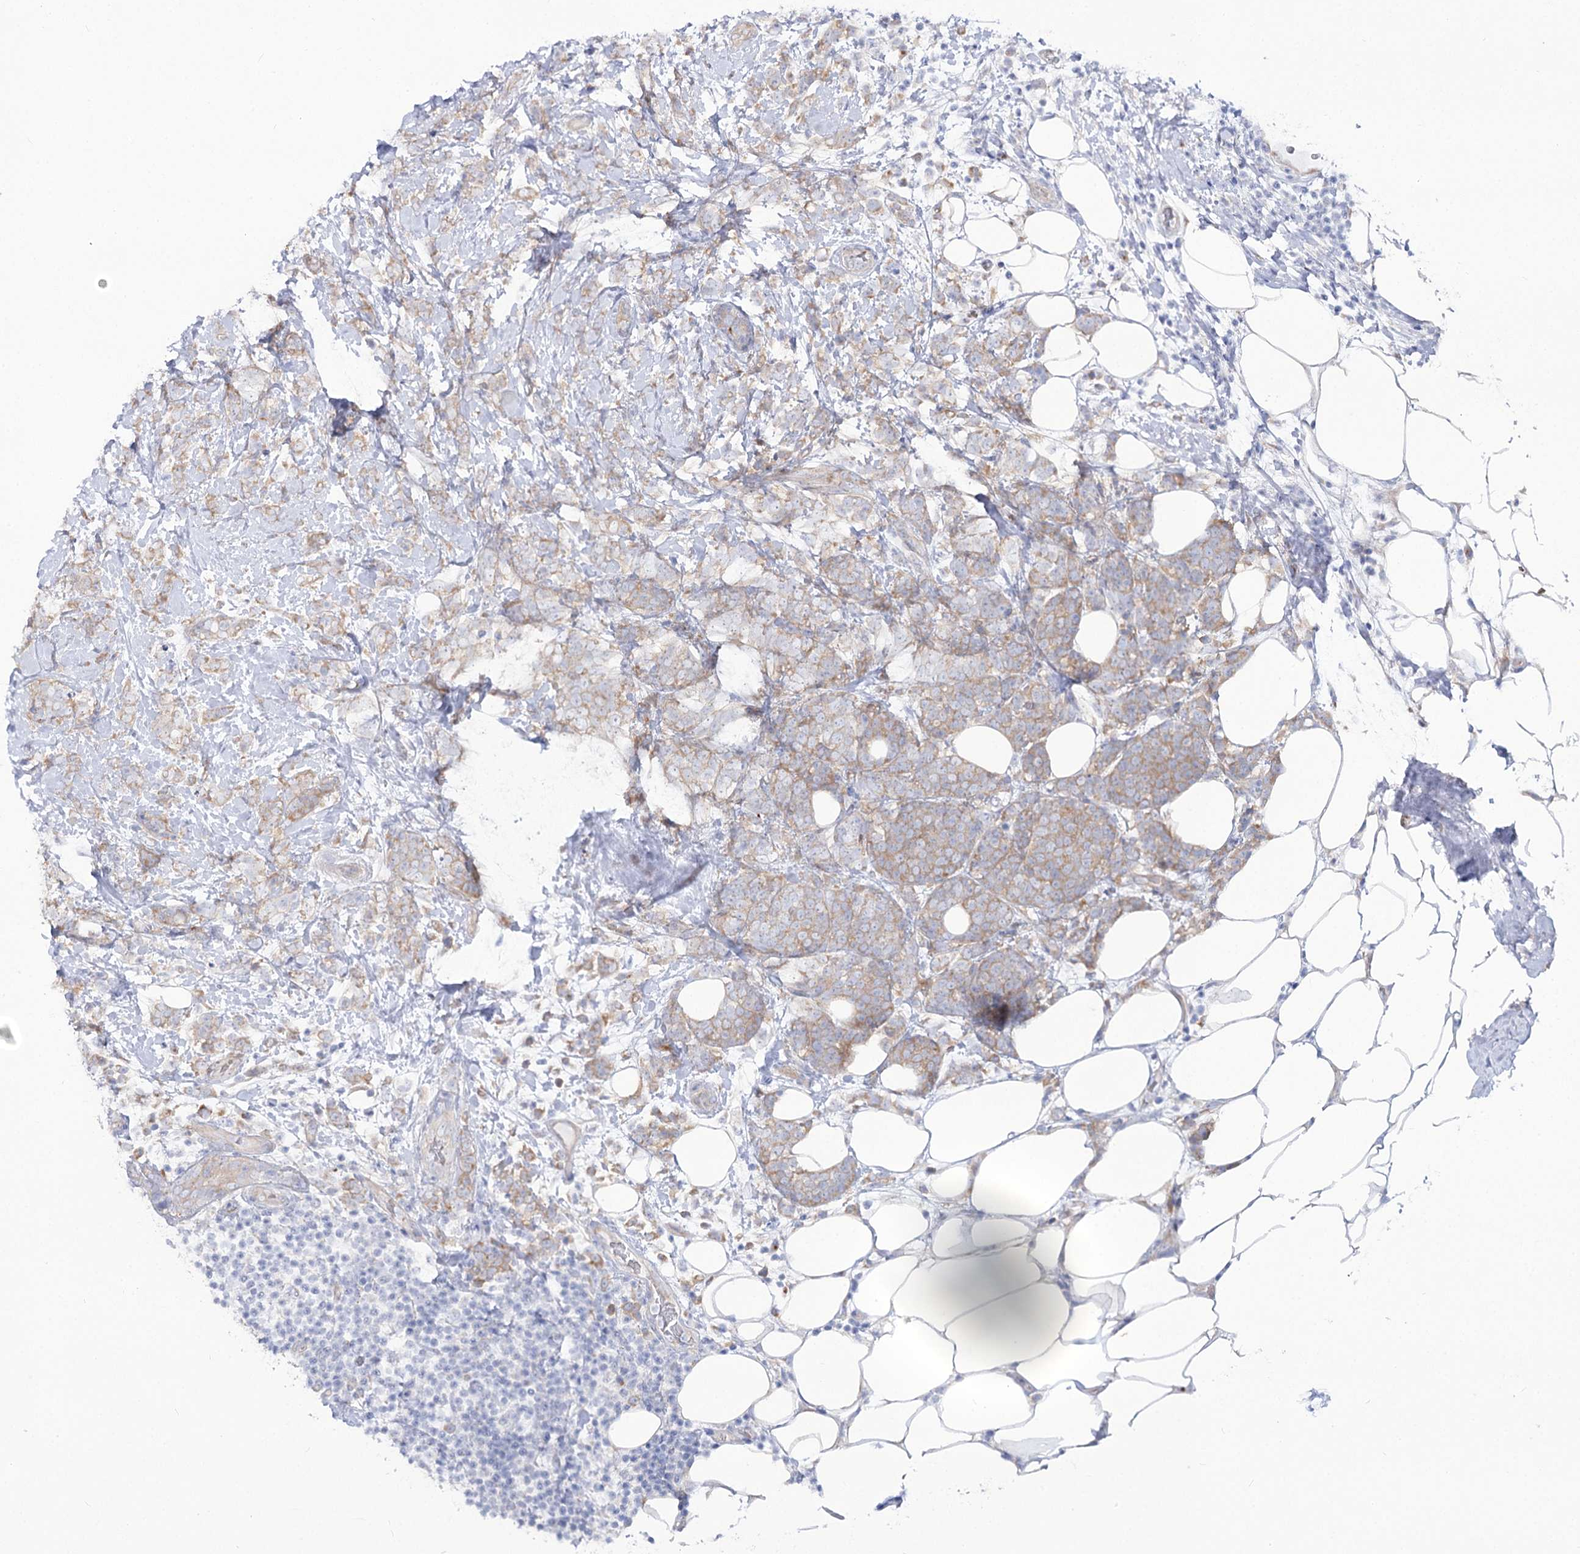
{"staining": {"intensity": "weak", "quantity": ">75%", "location": "cytoplasmic/membranous"}, "tissue": "breast cancer", "cell_type": "Tumor cells", "image_type": "cancer", "snomed": [{"axis": "morphology", "description": "Lobular carcinoma"}, {"axis": "topography", "description": "Breast"}], "caption": "Lobular carcinoma (breast) stained with a protein marker shows weak staining in tumor cells.", "gene": "SUOX", "patient": {"sex": "female", "age": 58}}